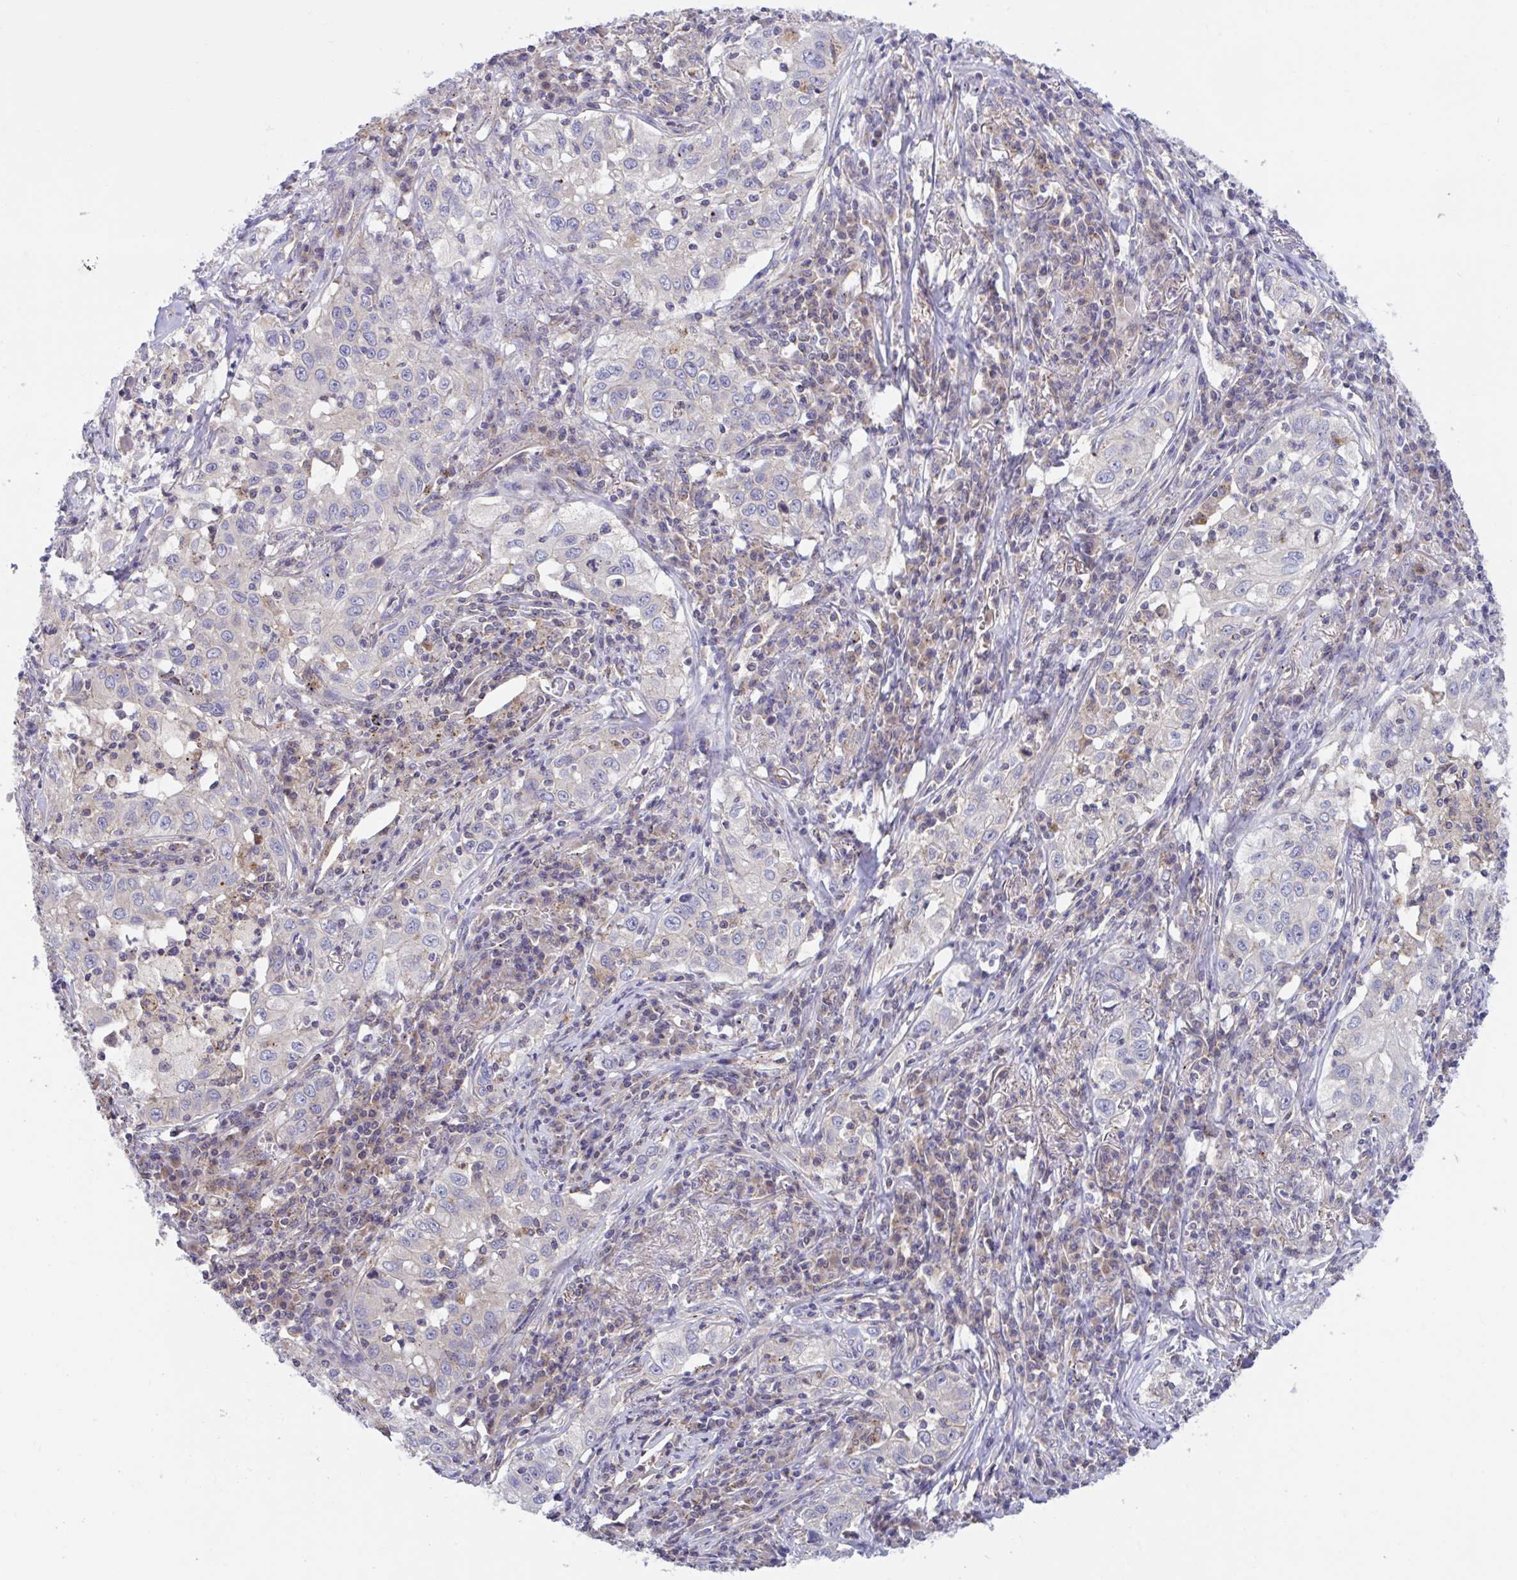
{"staining": {"intensity": "weak", "quantity": "<25%", "location": "cytoplasmic/membranous"}, "tissue": "lung cancer", "cell_type": "Tumor cells", "image_type": "cancer", "snomed": [{"axis": "morphology", "description": "Squamous cell carcinoma, NOS"}, {"axis": "topography", "description": "Lung"}], "caption": "An image of lung cancer (squamous cell carcinoma) stained for a protein reveals no brown staining in tumor cells.", "gene": "IST1", "patient": {"sex": "male", "age": 71}}